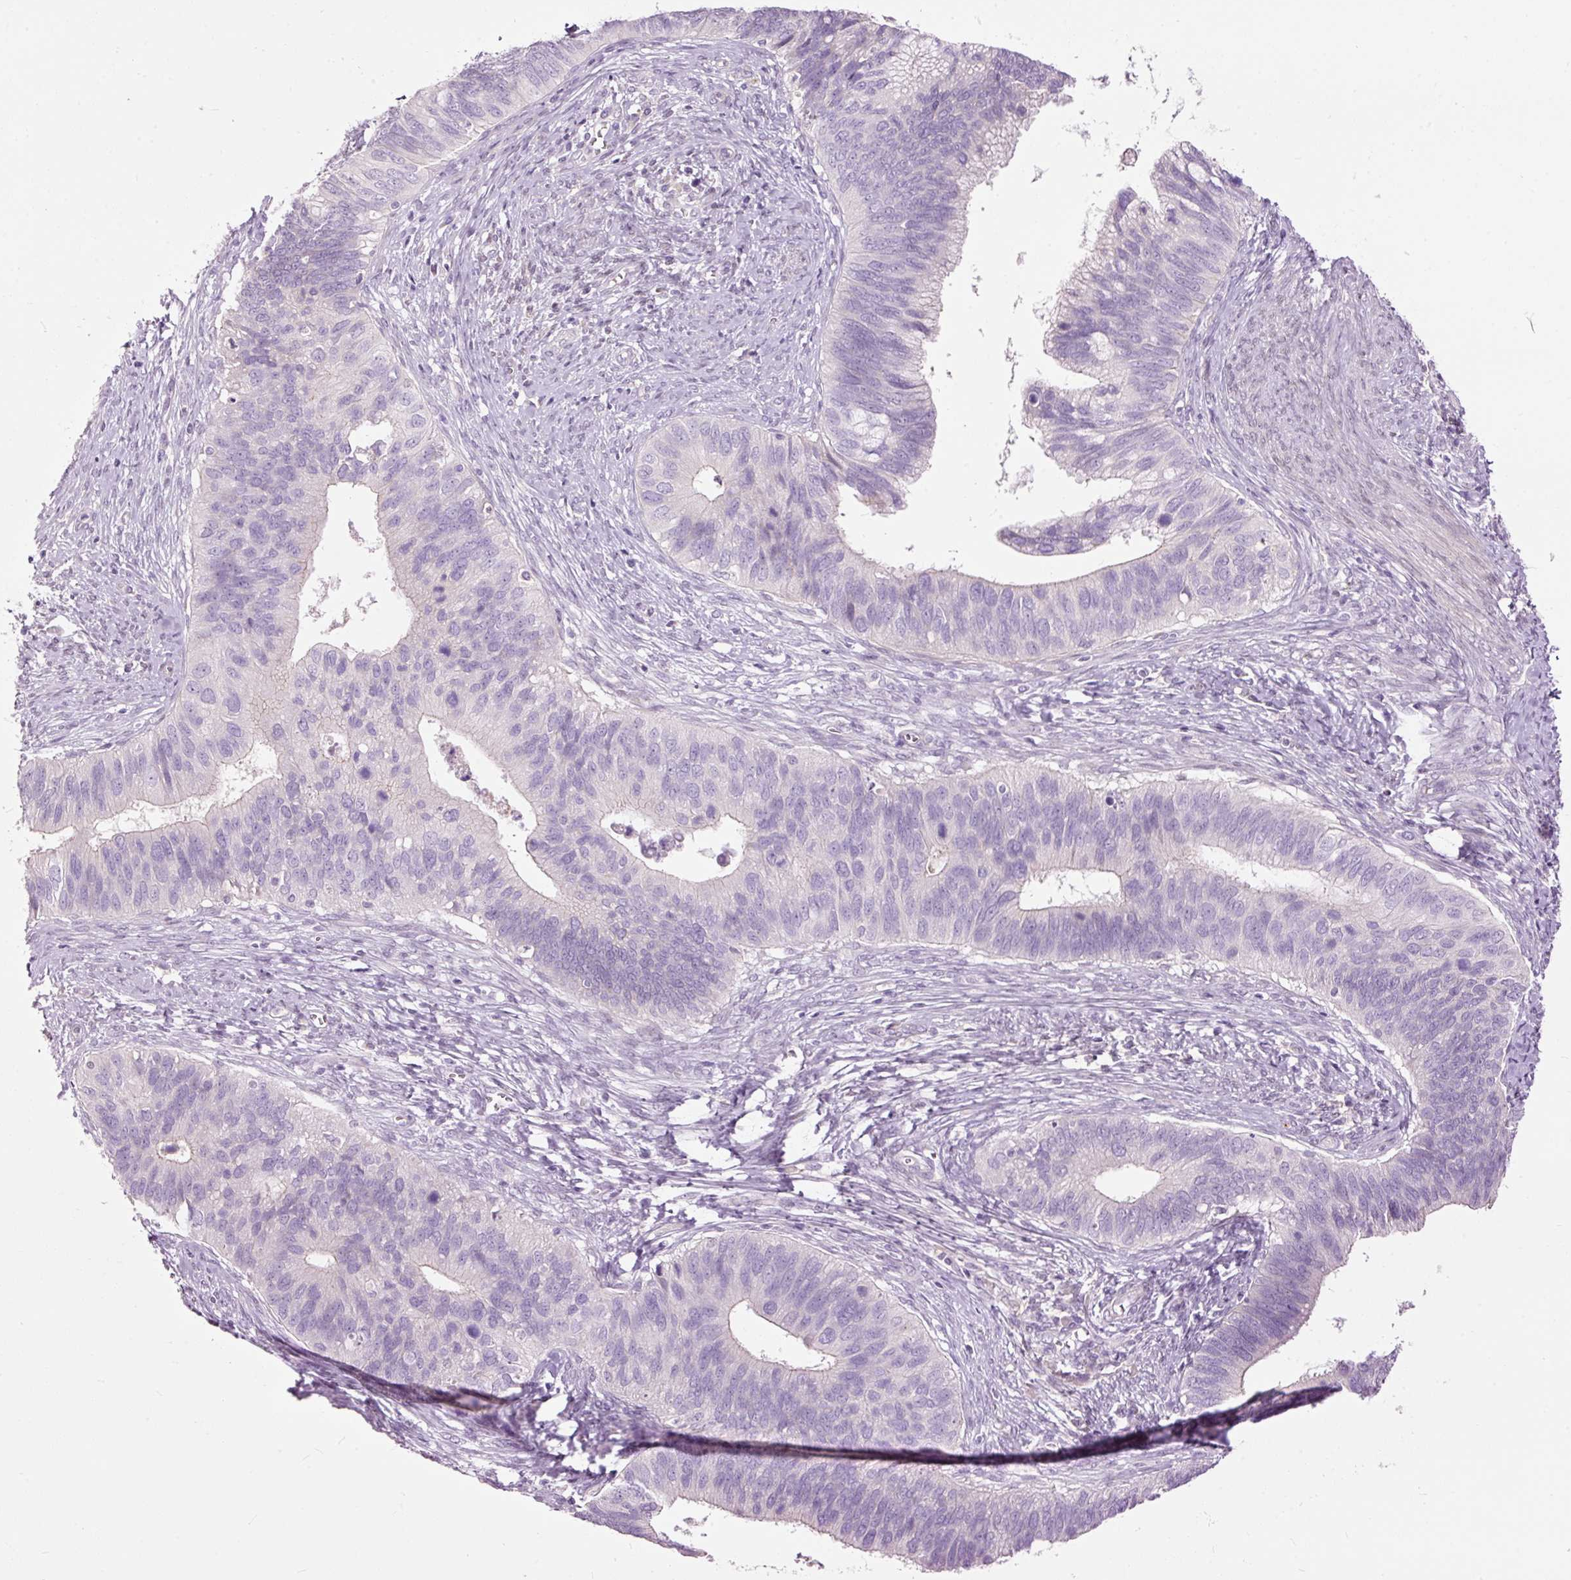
{"staining": {"intensity": "negative", "quantity": "none", "location": "none"}, "tissue": "cervical cancer", "cell_type": "Tumor cells", "image_type": "cancer", "snomed": [{"axis": "morphology", "description": "Adenocarcinoma, NOS"}, {"axis": "topography", "description": "Cervix"}], "caption": "DAB (3,3'-diaminobenzidine) immunohistochemical staining of human cervical cancer (adenocarcinoma) reveals no significant expression in tumor cells. Brightfield microscopy of IHC stained with DAB (3,3'-diaminobenzidine) (brown) and hematoxylin (blue), captured at high magnification.", "gene": "FCRL4", "patient": {"sex": "female", "age": 42}}